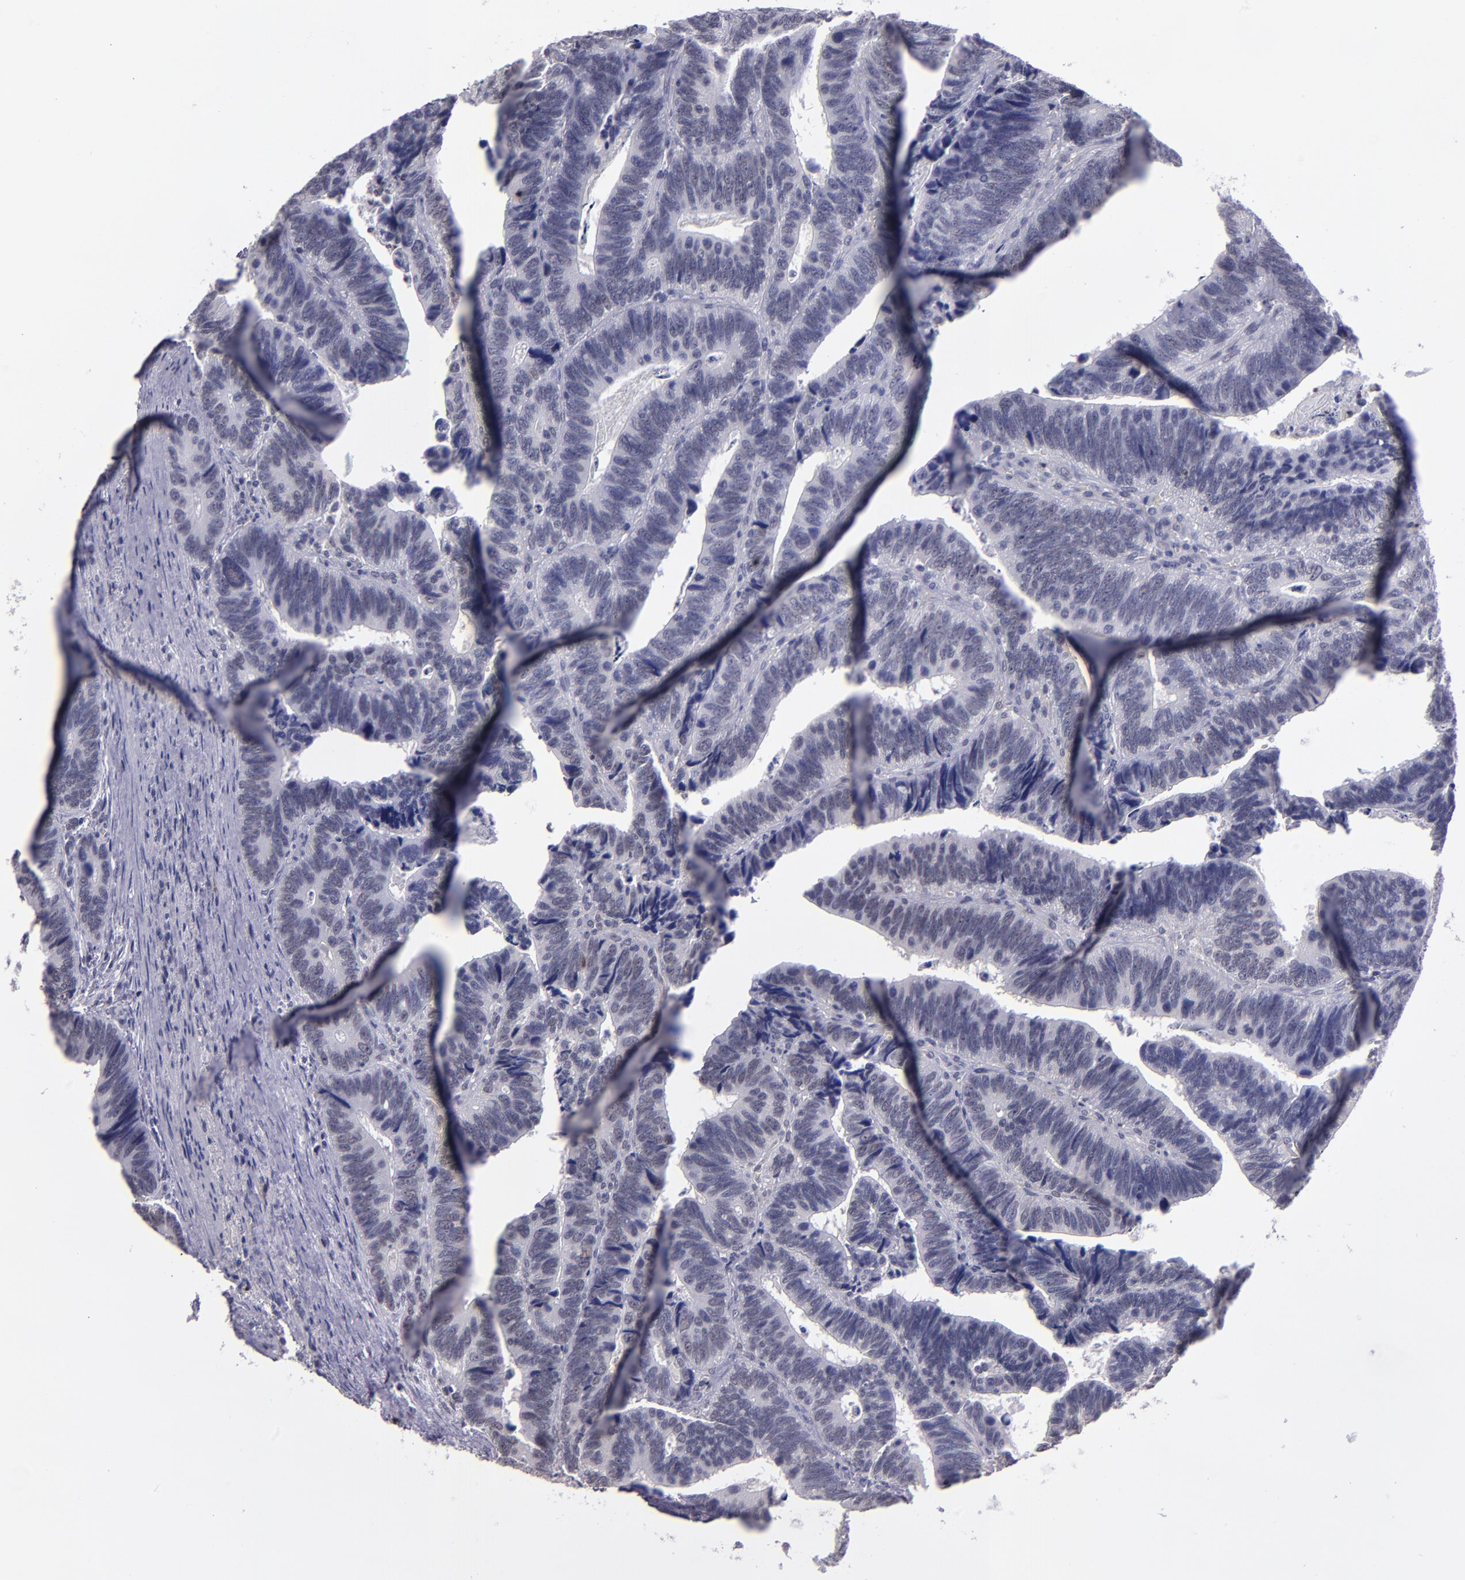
{"staining": {"intensity": "negative", "quantity": "none", "location": "none"}, "tissue": "colorectal cancer", "cell_type": "Tumor cells", "image_type": "cancer", "snomed": [{"axis": "morphology", "description": "Adenocarcinoma, NOS"}, {"axis": "topography", "description": "Colon"}], "caption": "Tumor cells show no significant protein staining in colorectal adenocarcinoma. (DAB (3,3'-diaminobenzidine) IHC with hematoxylin counter stain).", "gene": "CEBPE", "patient": {"sex": "male", "age": 72}}